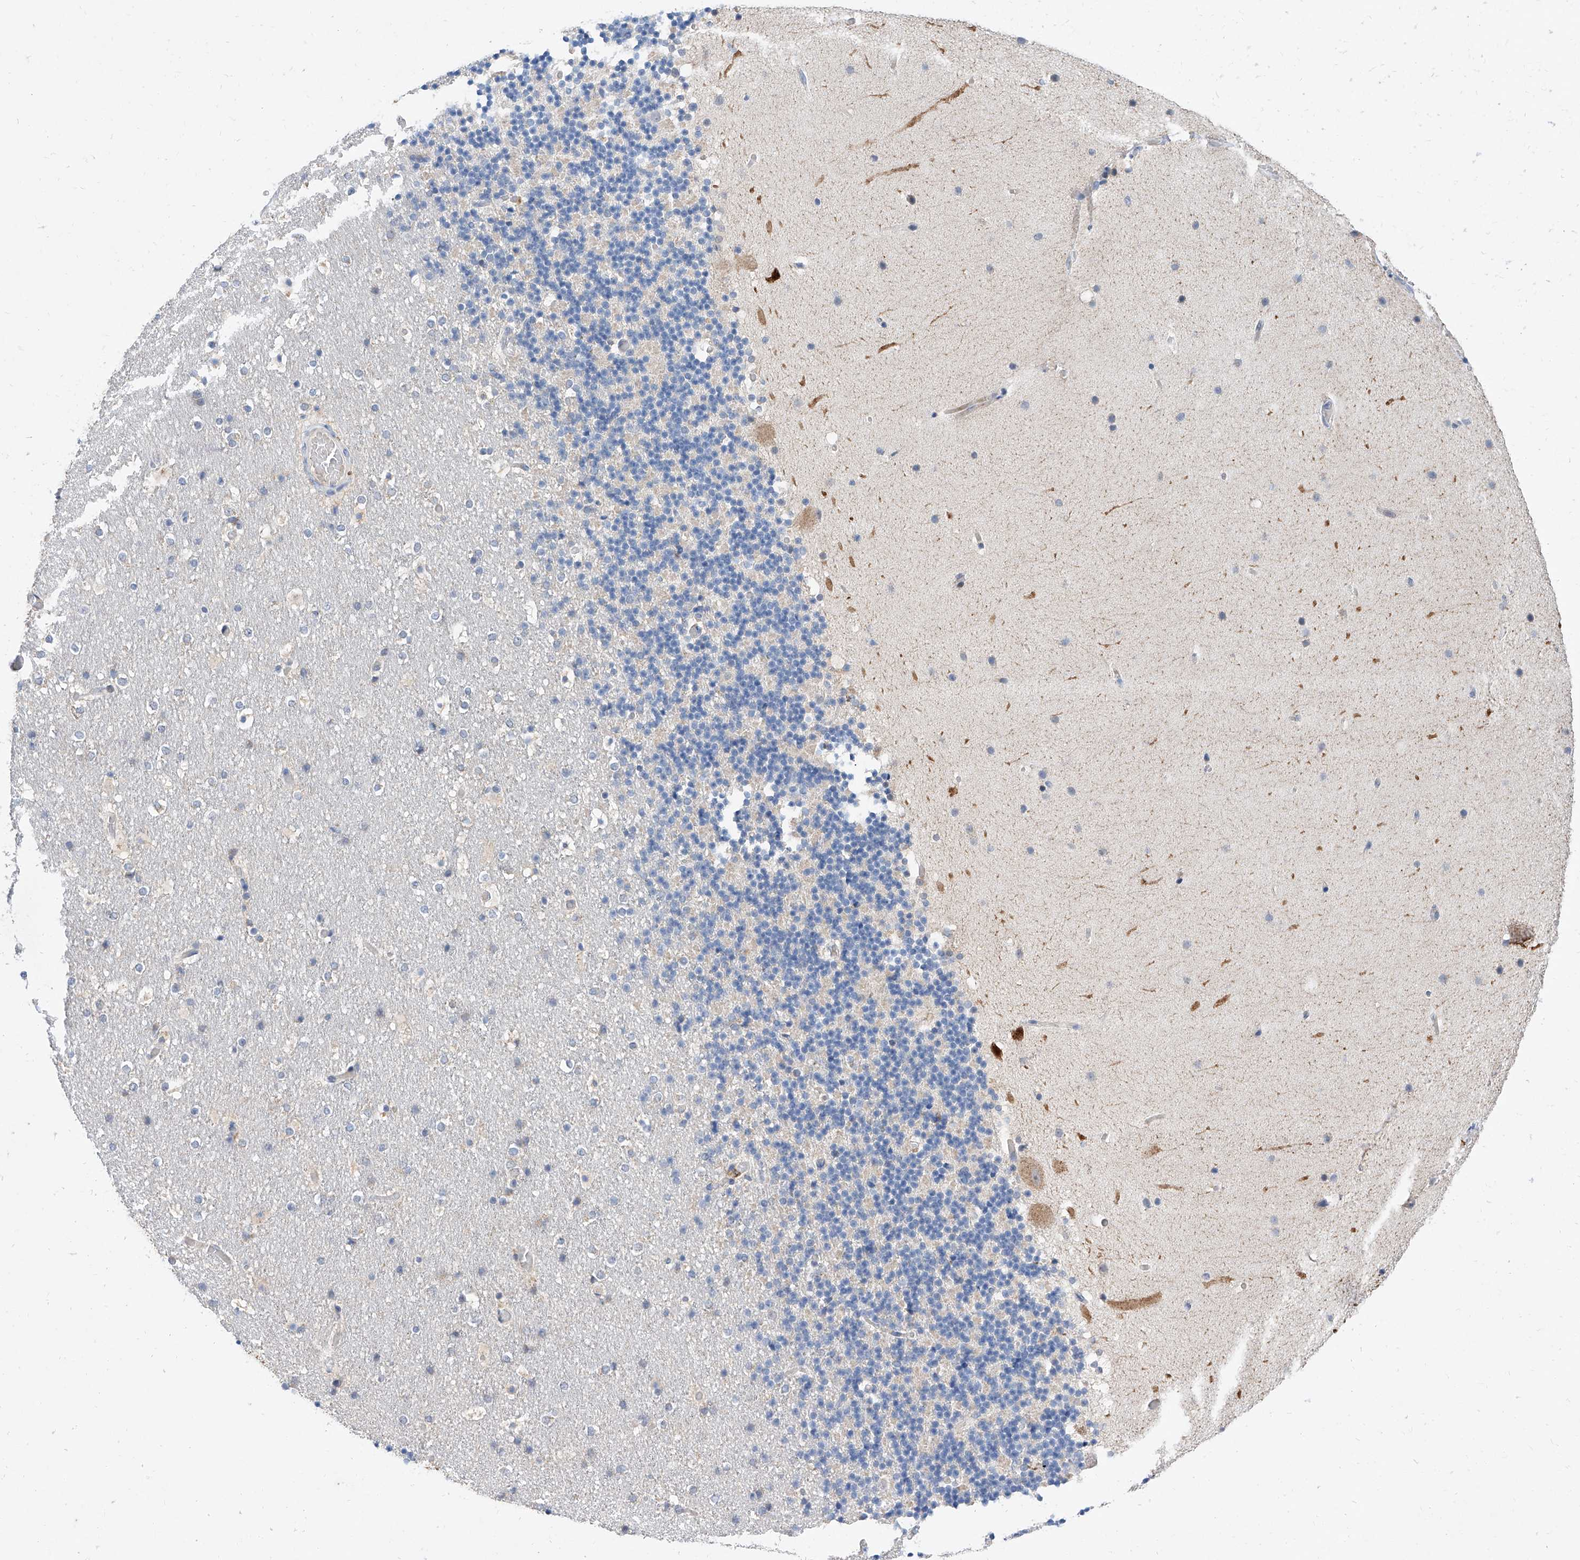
{"staining": {"intensity": "negative", "quantity": "none", "location": "none"}, "tissue": "cerebellum", "cell_type": "Cells in granular layer", "image_type": "normal", "snomed": [{"axis": "morphology", "description": "Normal tissue, NOS"}, {"axis": "topography", "description": "Cerebellum"}], "caption": "Immunohistochemical staining of unremarkable human cerebellum shows no significant positivity in cells in granular layer. (DAB (3,3'-diaminobenzidine) immunohistochemistry visualized using brightfield microscopy, high magnification).", "gene": "BPTF", "patient": {"sex": "male", "age": 57}}